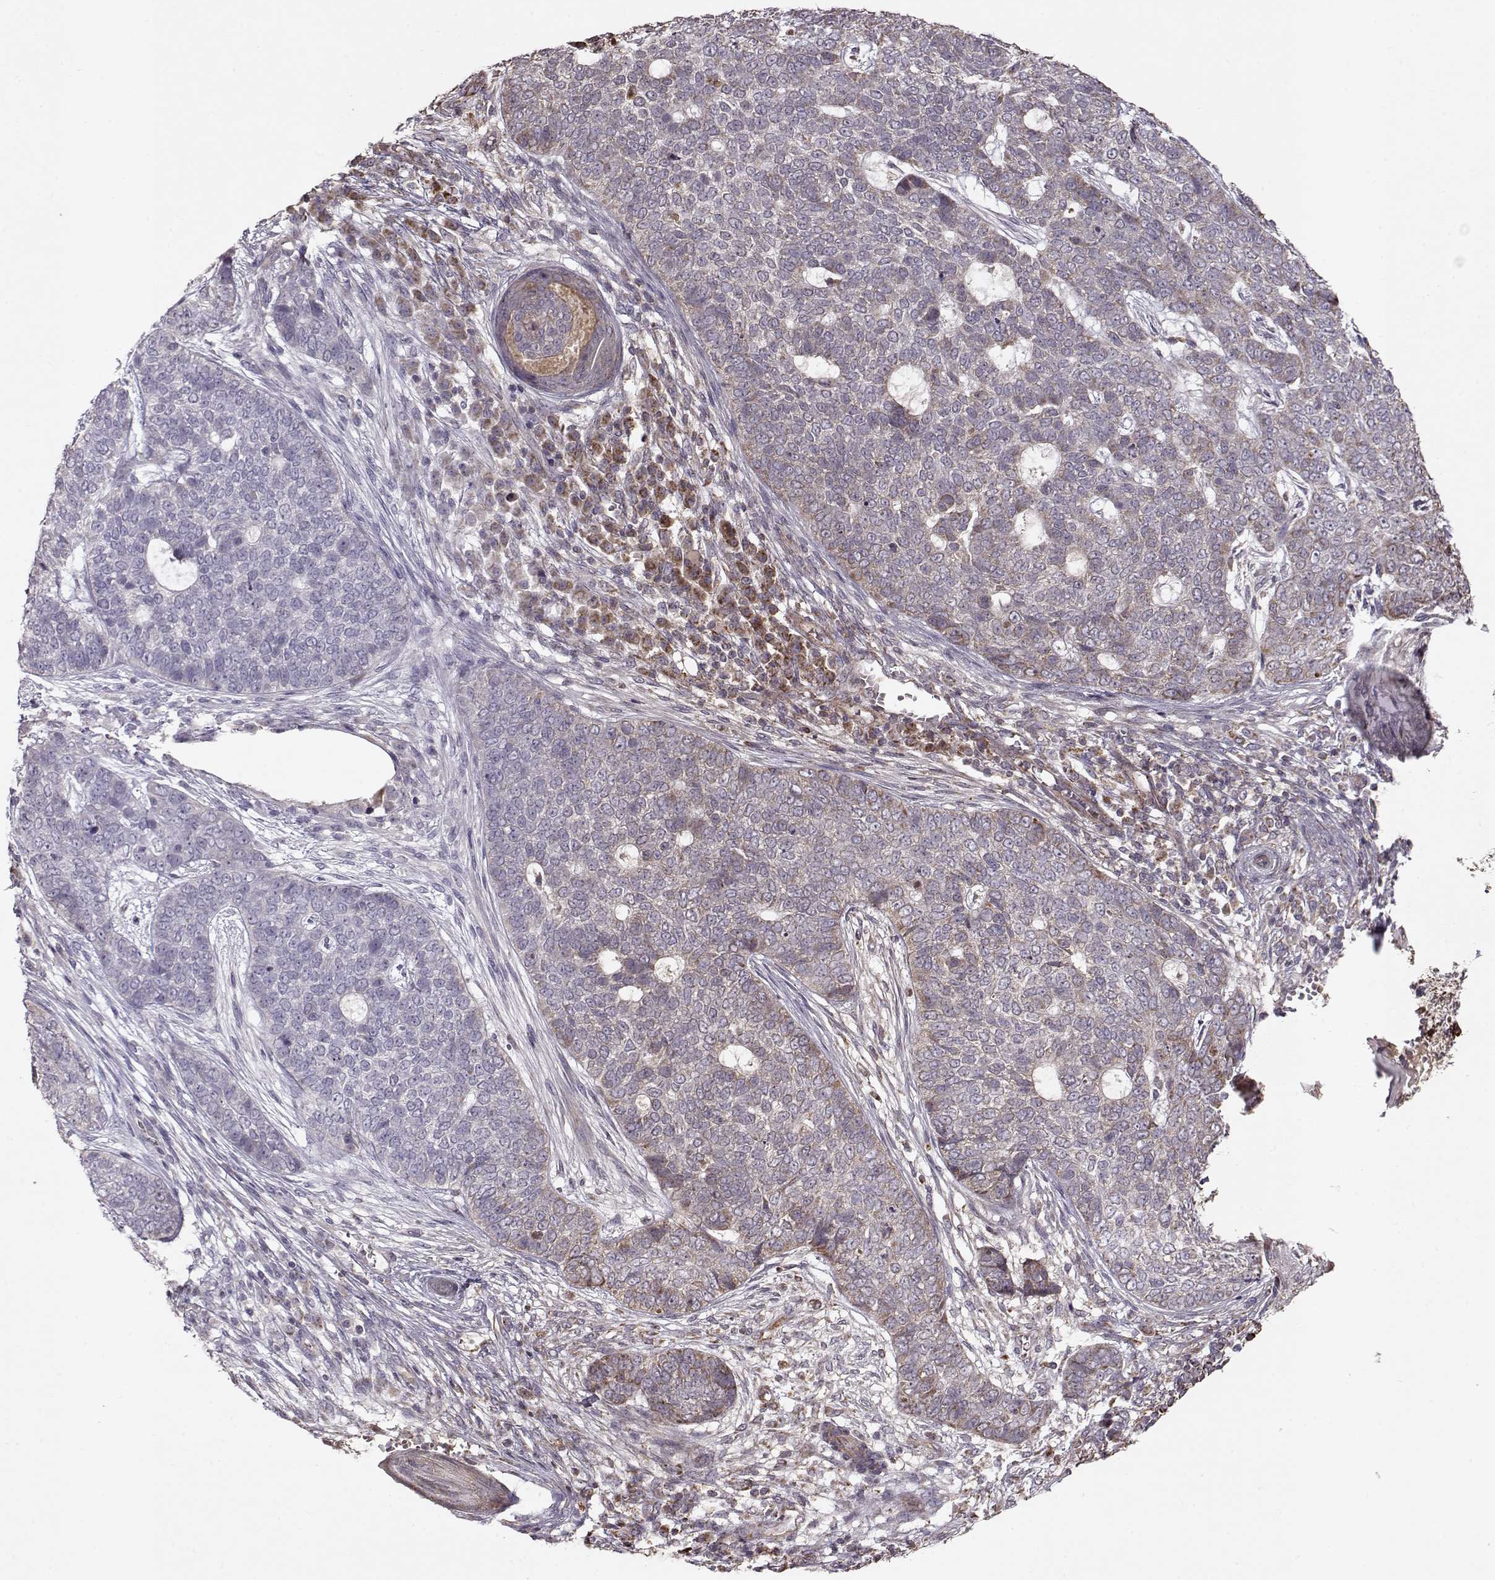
{"staining": {"intensity": "weak", "quantity": "25%-75%", "location": "cytoplasmic/membranous"}, "tissue": "skin cancer", "cell_type": "Tumor cells", "image_type": "cancer", "snomed": [{"axis": "morphology", "description": "Basal cell carcinoma"}, {"axis": "topography", "description": "Skin"}], "caption": "Protein staining exhibits weak cytoplasmic/membranous expression in approximately 25%-75% of tumor cells in basal cell carcinoma (skin).", "gene": "CMTM3", "patient": {"sex": "female", "age": 69}}